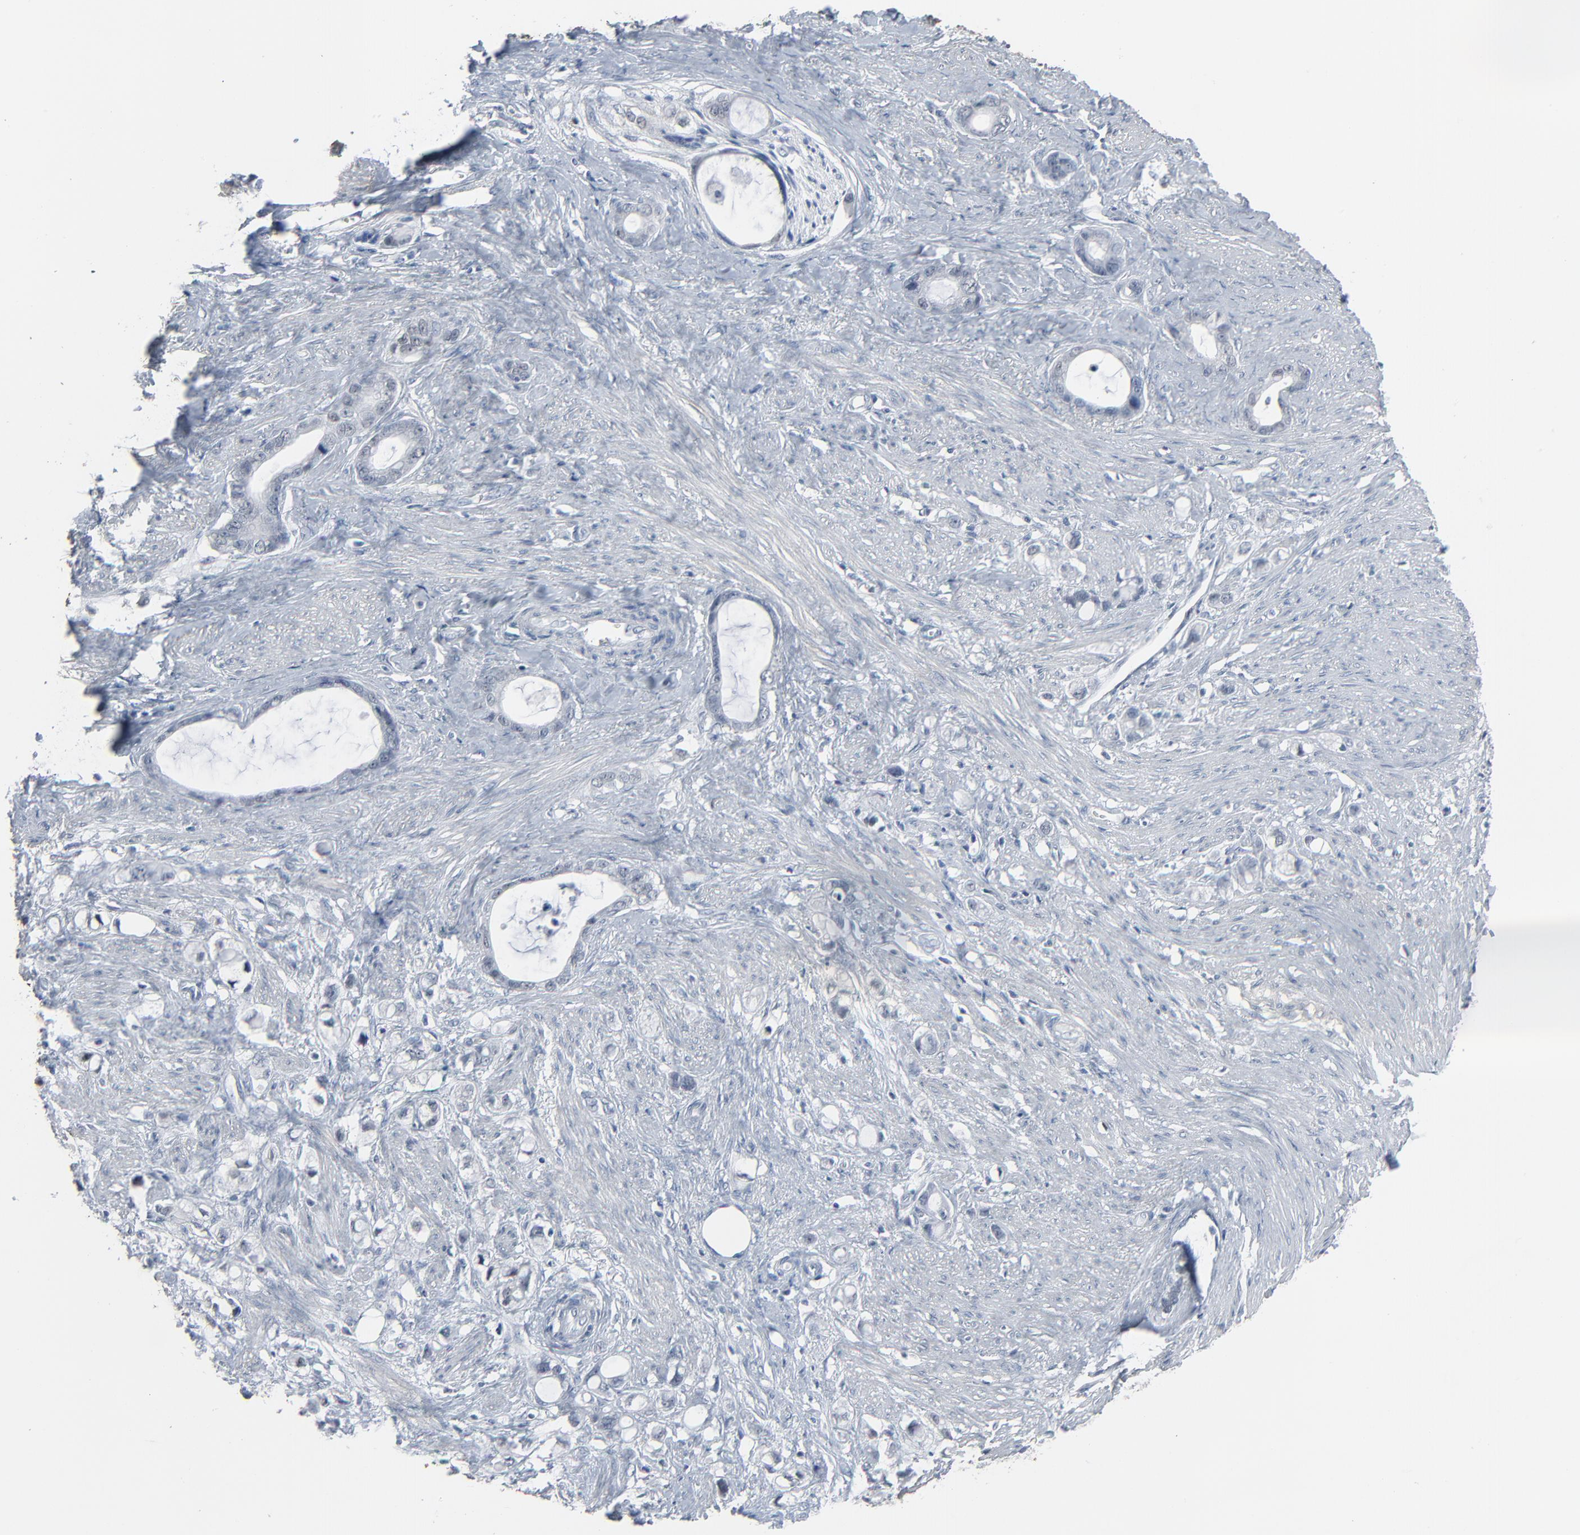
{"staining": {"intensity": "negative", "quantity": "none", "location": "none"}, "tissue": "stomach cancer", "cell_type": "Tumor cells", "image_type": "cancer", "snomed": [{"axis": "morphology", "description": "Adenocarcinoma, NOS"}, {"axis": "topography", "description": "Stomach"}], "caption": "Stomach adenocarcinoma was stained to show a protein in brown. There is no significant positivity in tumor cells. (IHC, brightfield microscopy, high magnification).", "gene": "SAGE1", "patient": {"sex": "female", "age": 75}}